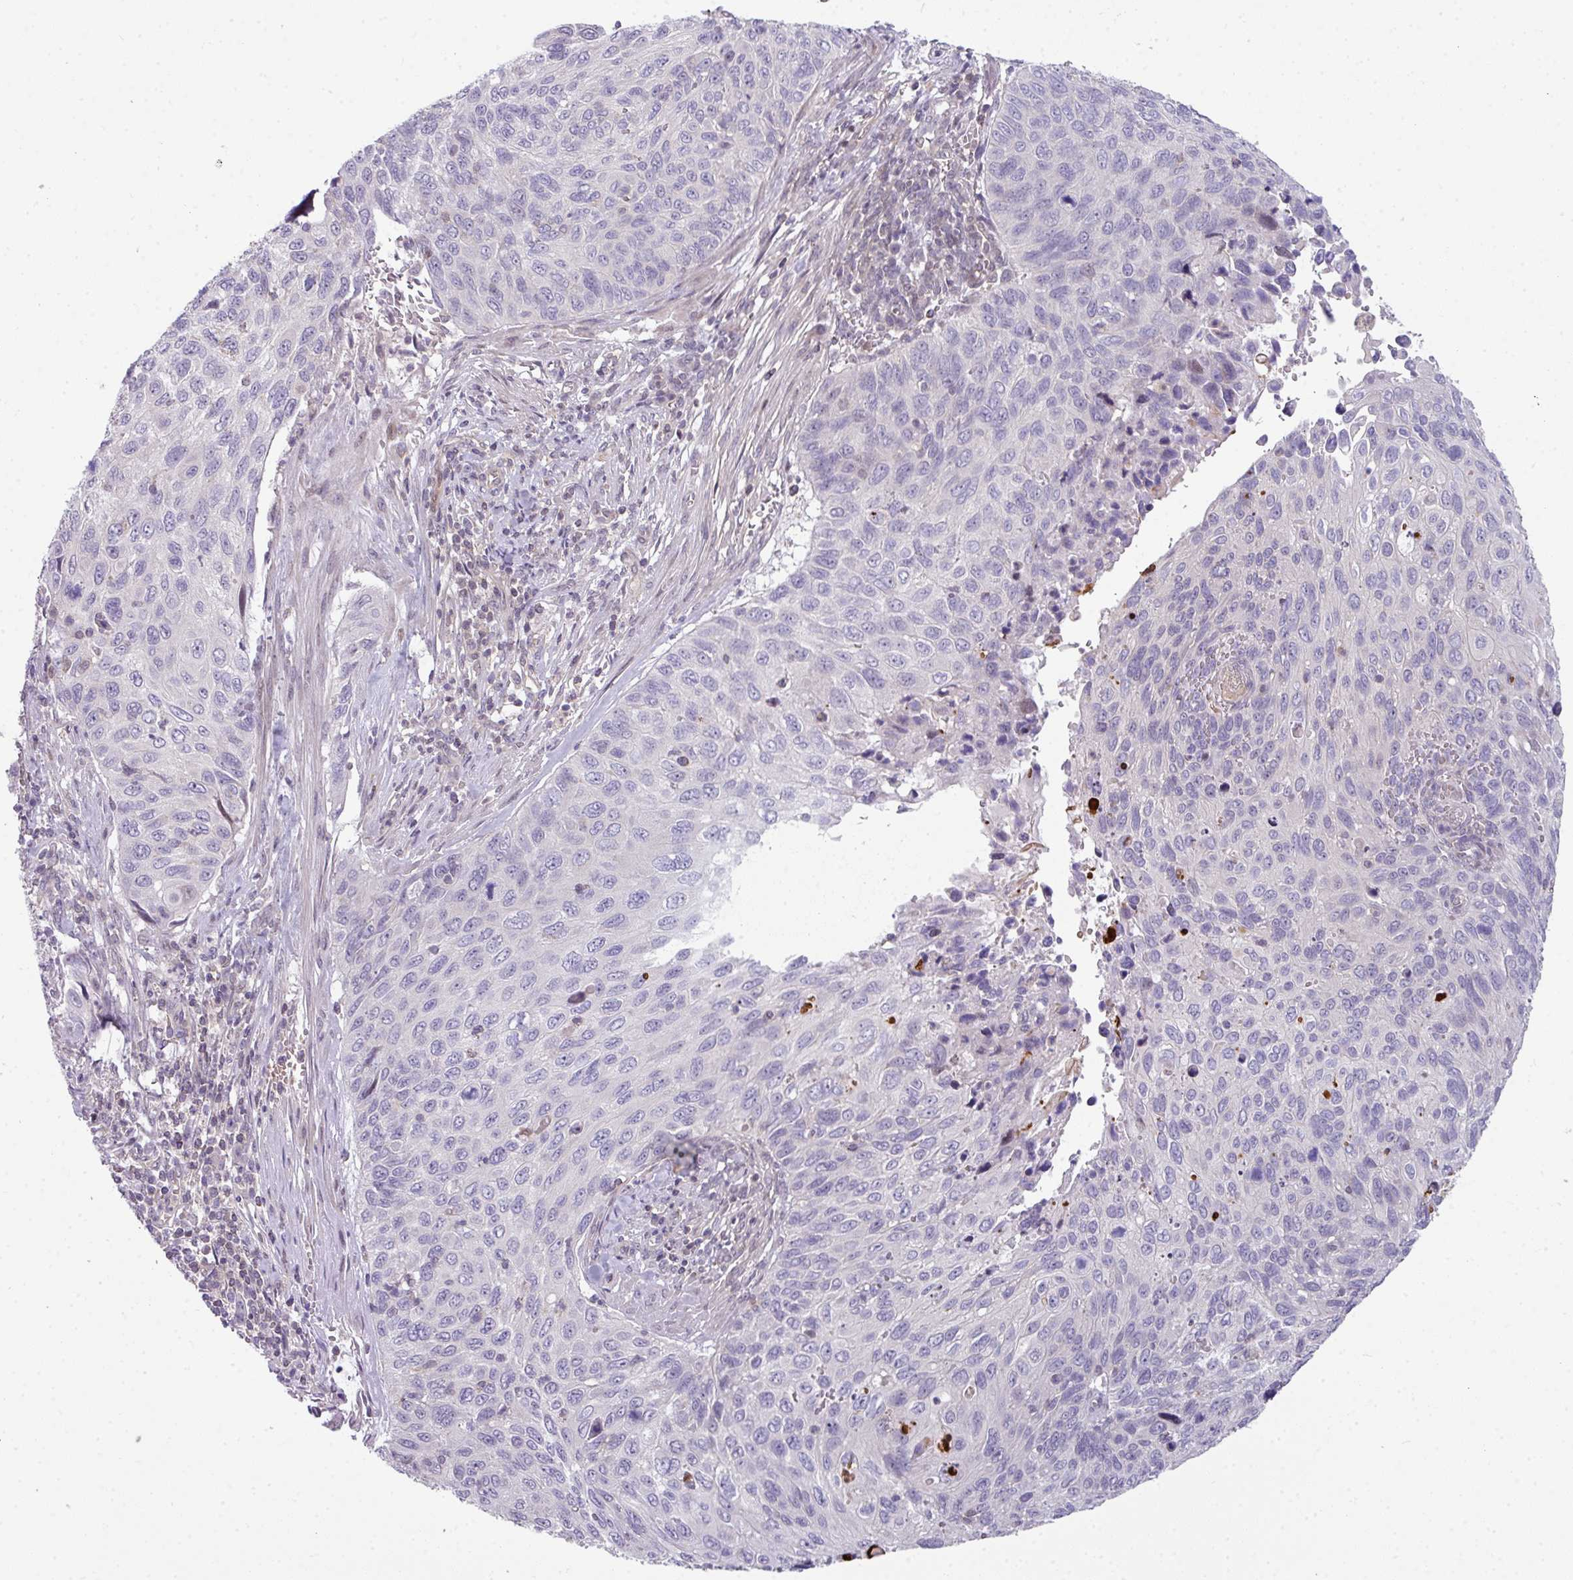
{"staining": {"intensity": "negative", "quantity": "none", "location": "none"}, "tissue": "cervical cancer", "cell_type": "Tumor cells", "image_type": "cancer", "snomed": [{"axis": "morphology", "description": "Squamous cell carcinoma, NOS"}, {"axis": "topography", "description": "Cervix"}], "caption": "Tumor cells are negative for protein expression in human cervical squamous cell carcinoma.", "gene": "STAT5A", "patient": {"sex": "female", "age": 70}}